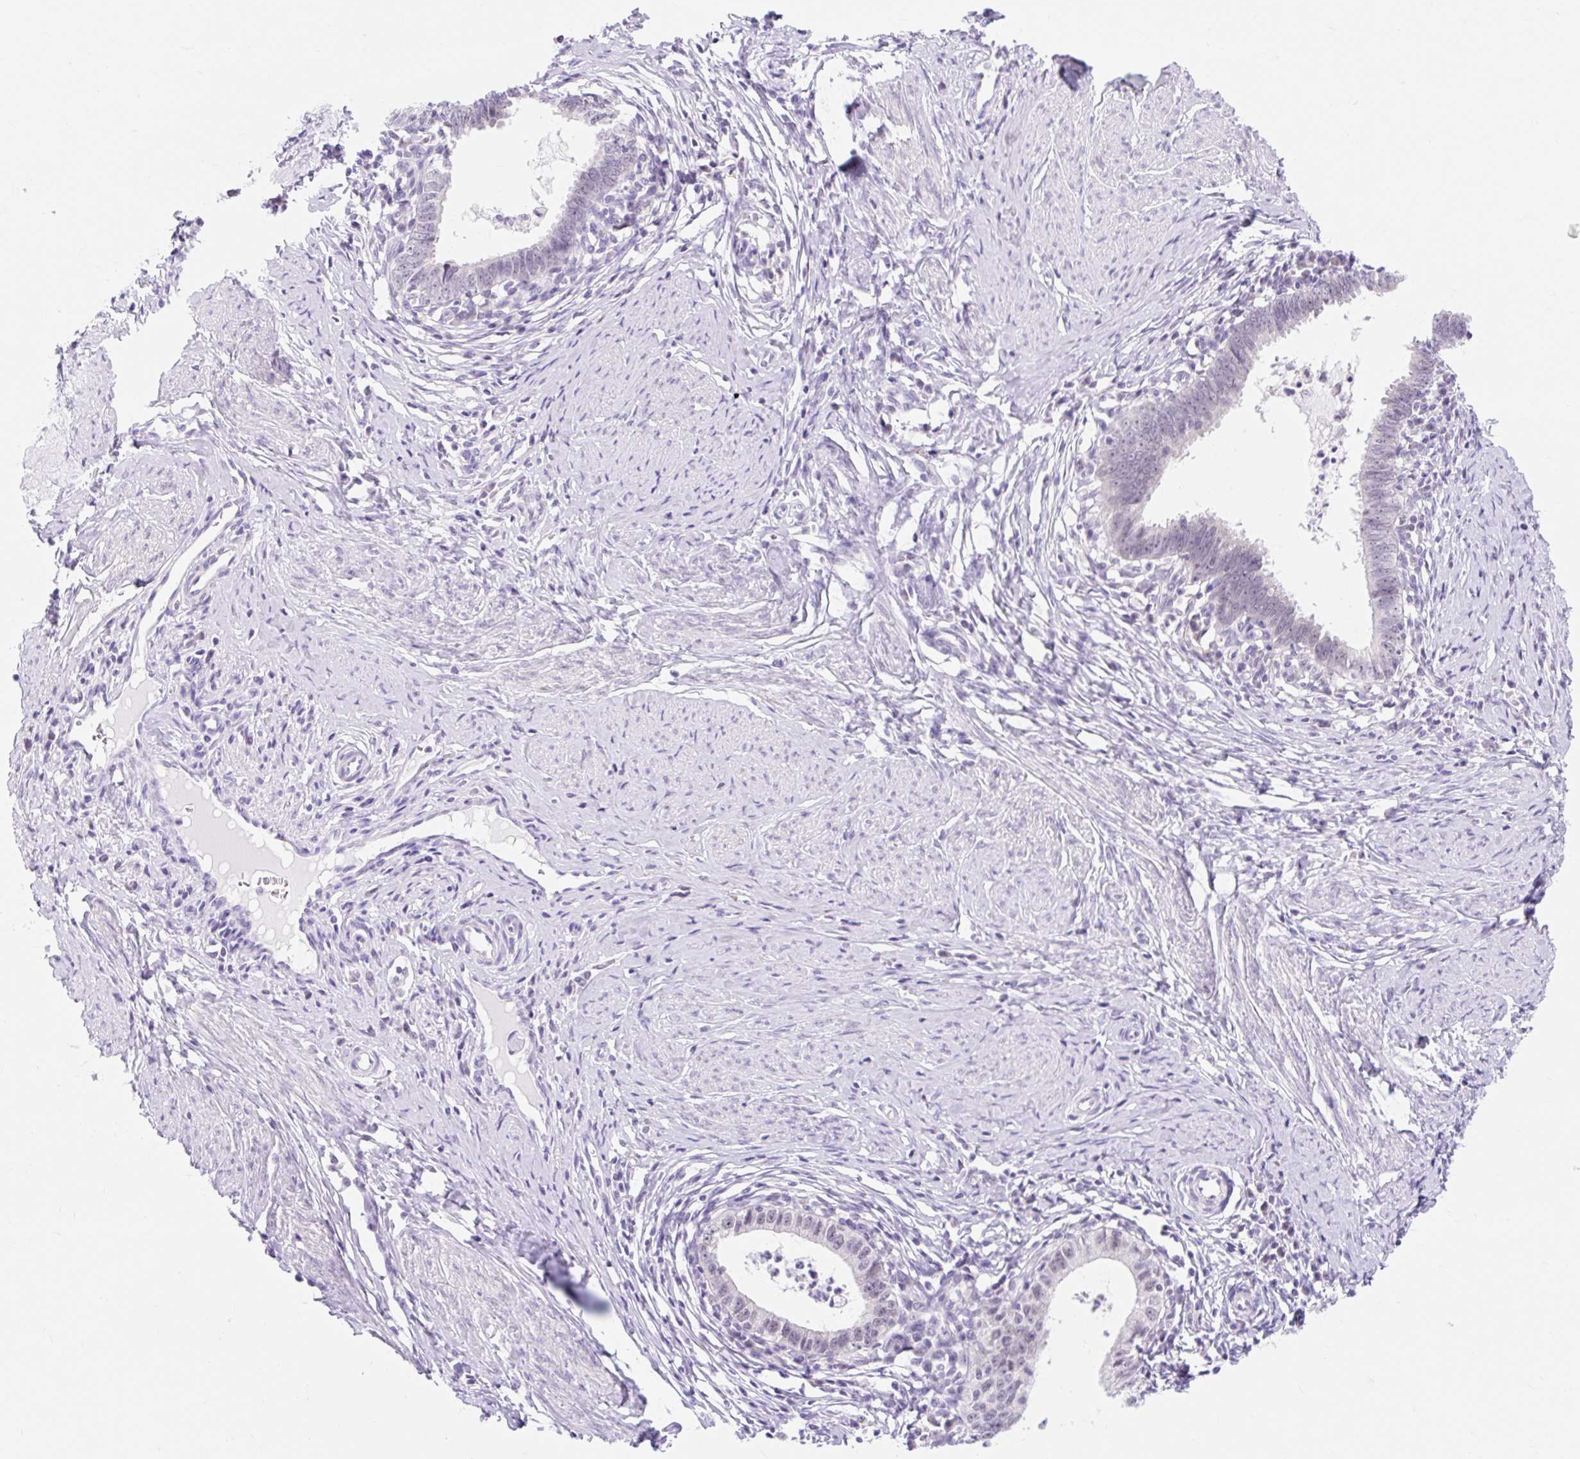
{"staining": {"intensity": "negative", "quantity": "none", "location": "none"}, "tissue": "cervical cancer", "cell_type": "Tumor cells", "image_type": "cancer", "snomed": [{"axis": "morphology", "description": "Adenocarcinoma, NOS"}, {"axis": "topography", "description": "Cervix"}], "caption": "A high-resolution histopathology image shows immunohistochemistry (IHC) staining of adenocarcinoma (cervical), which displays no significant positivity in tumor cells.", "gene": "ITPK1", "patient": {"sex": "female", "age": 36}}